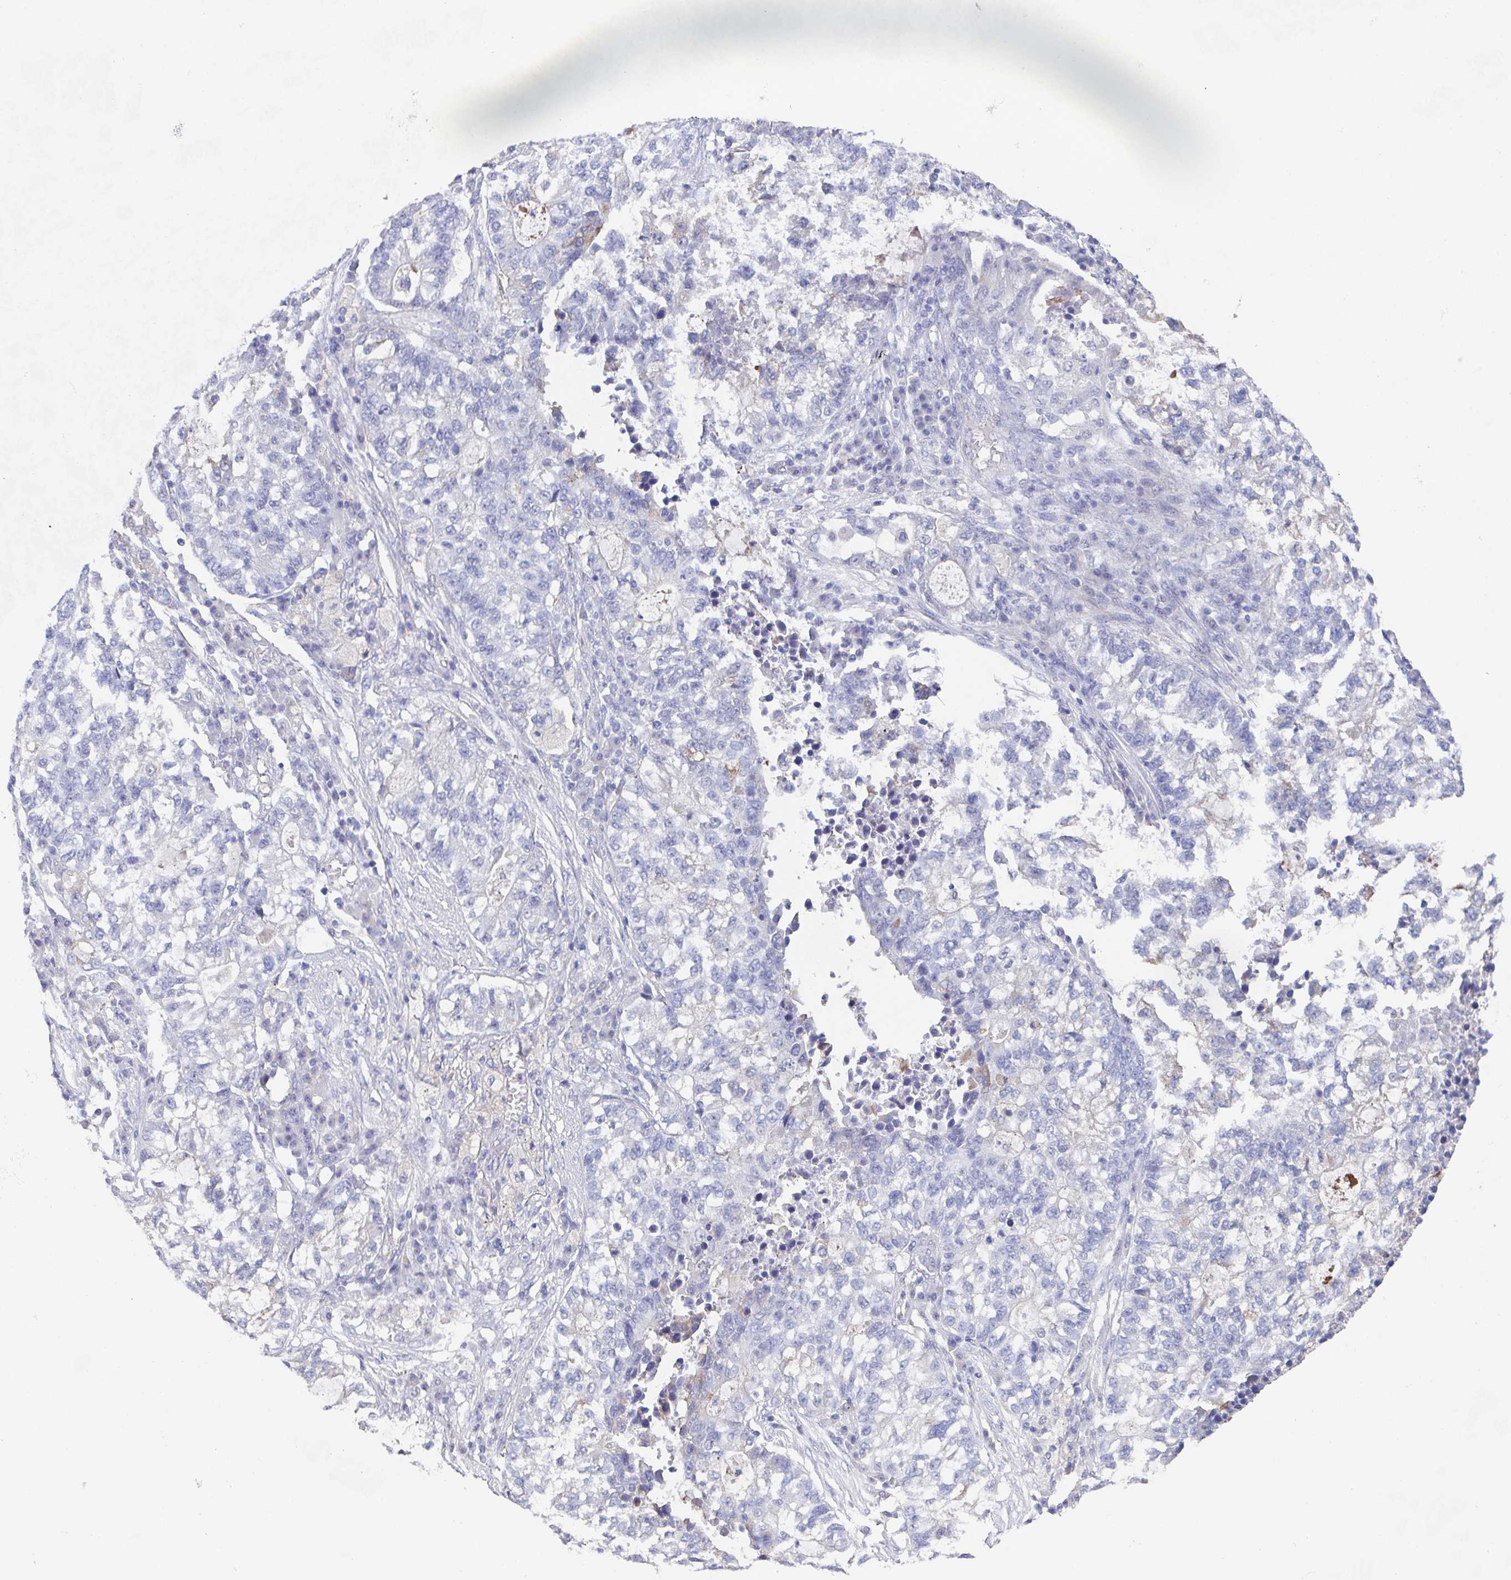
{"staining": {"intensity": "negative", "quantity": "none", "location": "none"}, "tissue": "lung cancer", "cell_type": "Tumor cells", "image_type": "cancer", "snomed": [{"axis": "morphology", "description": "Adenocarcinoma, NOS"}, {"axis": "topography", "description": "Lung"}], "caption": "Tumor cells show no significant positivity in lung cancer.", "gene": "SSC4D", "patient": {"sex": "male", "age": 57}}